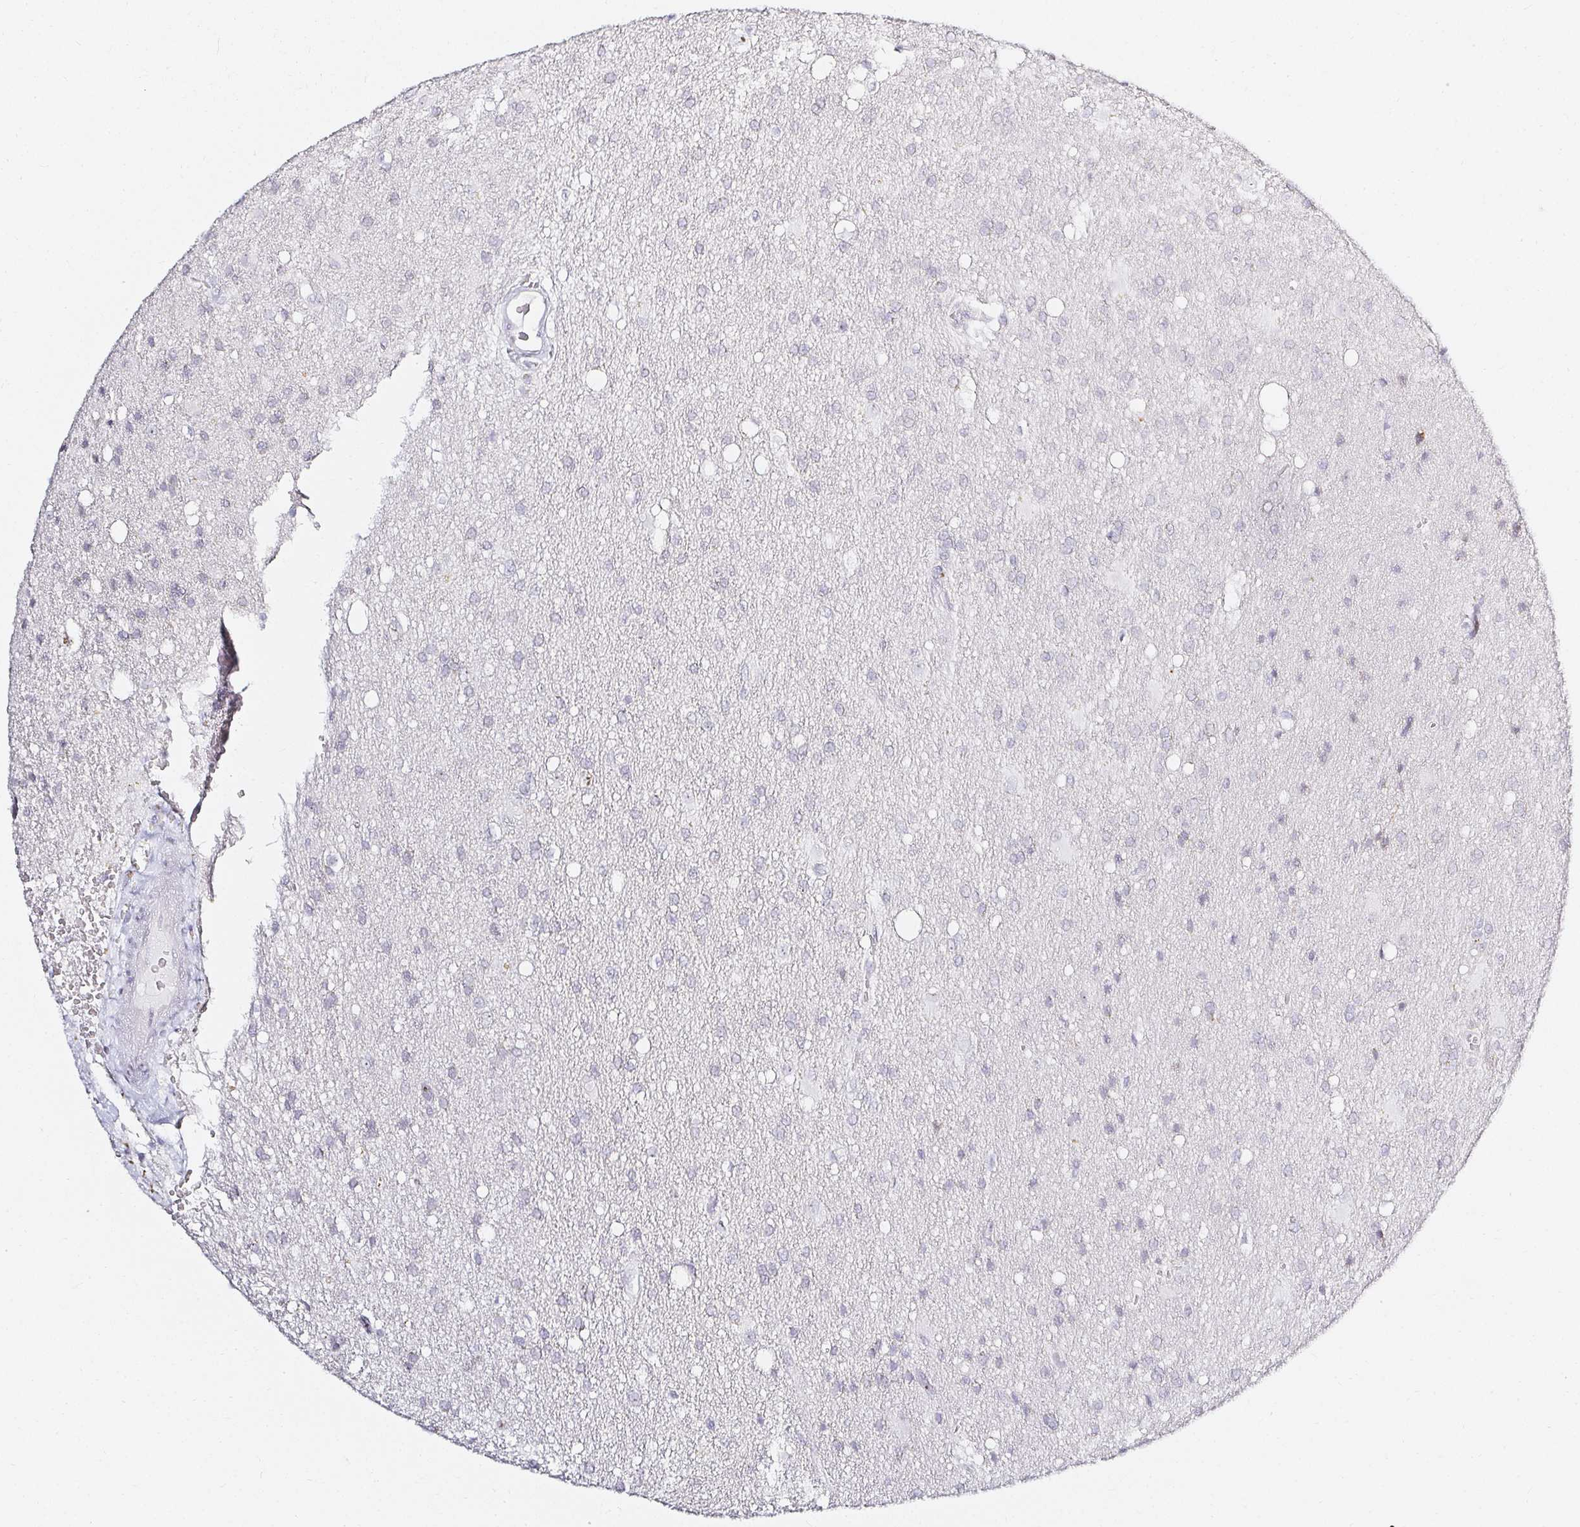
{"staining": {"intensity": "negative", "quantity": "none", "location": "none"}, "tissue": "glioma", "cell_type": "Tumor cells", "image_type": "cancer", "snomed": [{"axis": "morphology", "description": "Glioma, malignant, Low grade"}, {"axis": "topography", "description": "Brain"}], "caption": "This is a image of immunohistochemistry (IHC) staining of glioma, which shows no positivity in tumor cells.", "gene": "ACAN", "patient": {"sex": "male", "age": 66}}